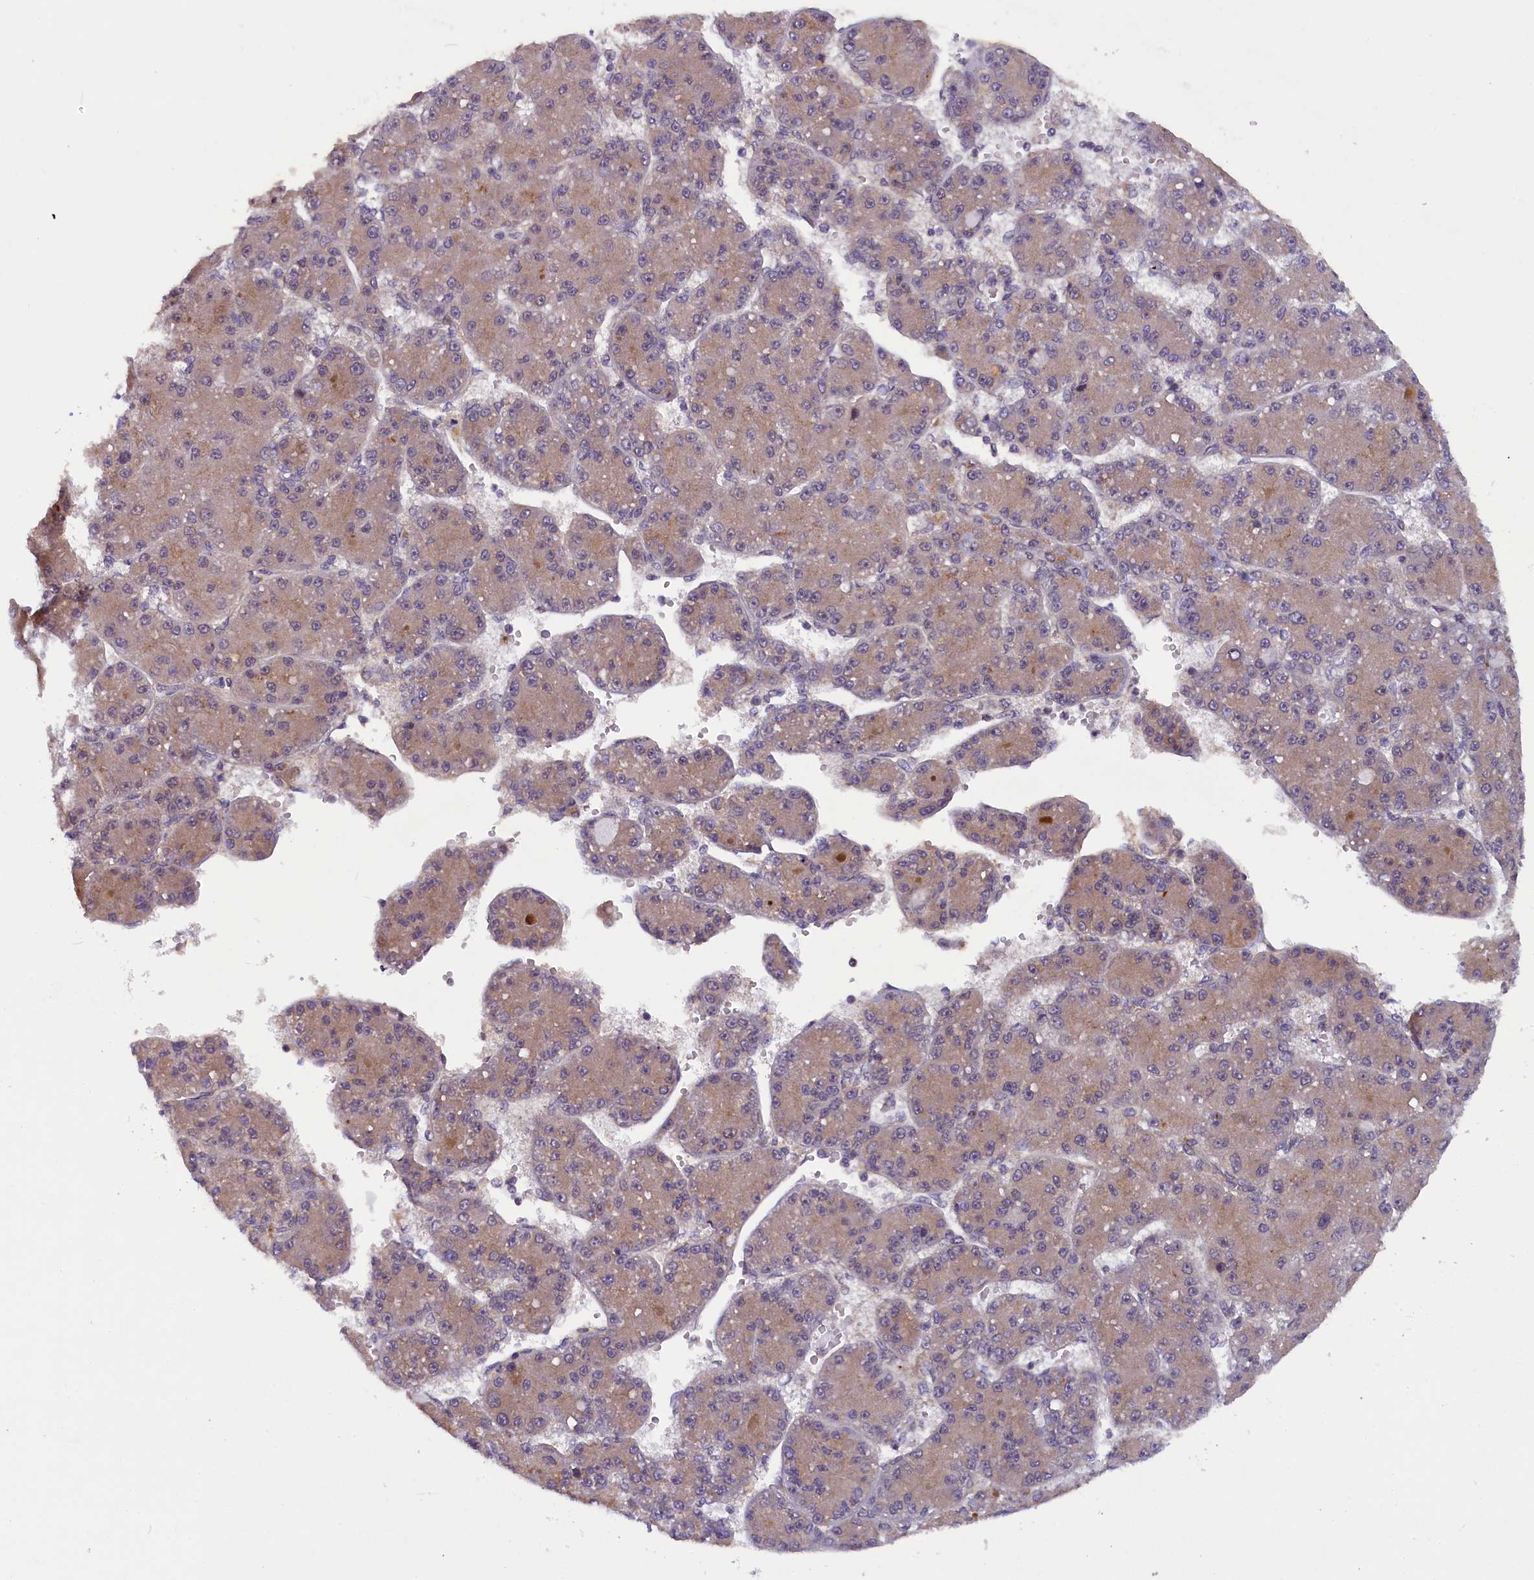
{"staining": {"intensity": "weak", "quantity": "25%-75%", "location": "cytoplasmic/membranous"}, "tissue": "liver cancer", "cell_type": "Tumor cells", "image_type": "cancer", "snomed": [{"axis": "morphology", "description": "Carcinoma, Hepatocellular, NOS"}, {"axis": "topography", "description": "Liver"}], "caption": "Immunohistochemistry (IHC) of human hepatocellular carcinoma (liver) exhibits low levels of weak cytoplasmic/membranous positivity in about 25%-75% of tumor cells. (DAB IHC with brightfield microscopy, high magnification).", "gene": "CCDC9B", "patient": {"sex": "male", "age": 67}}